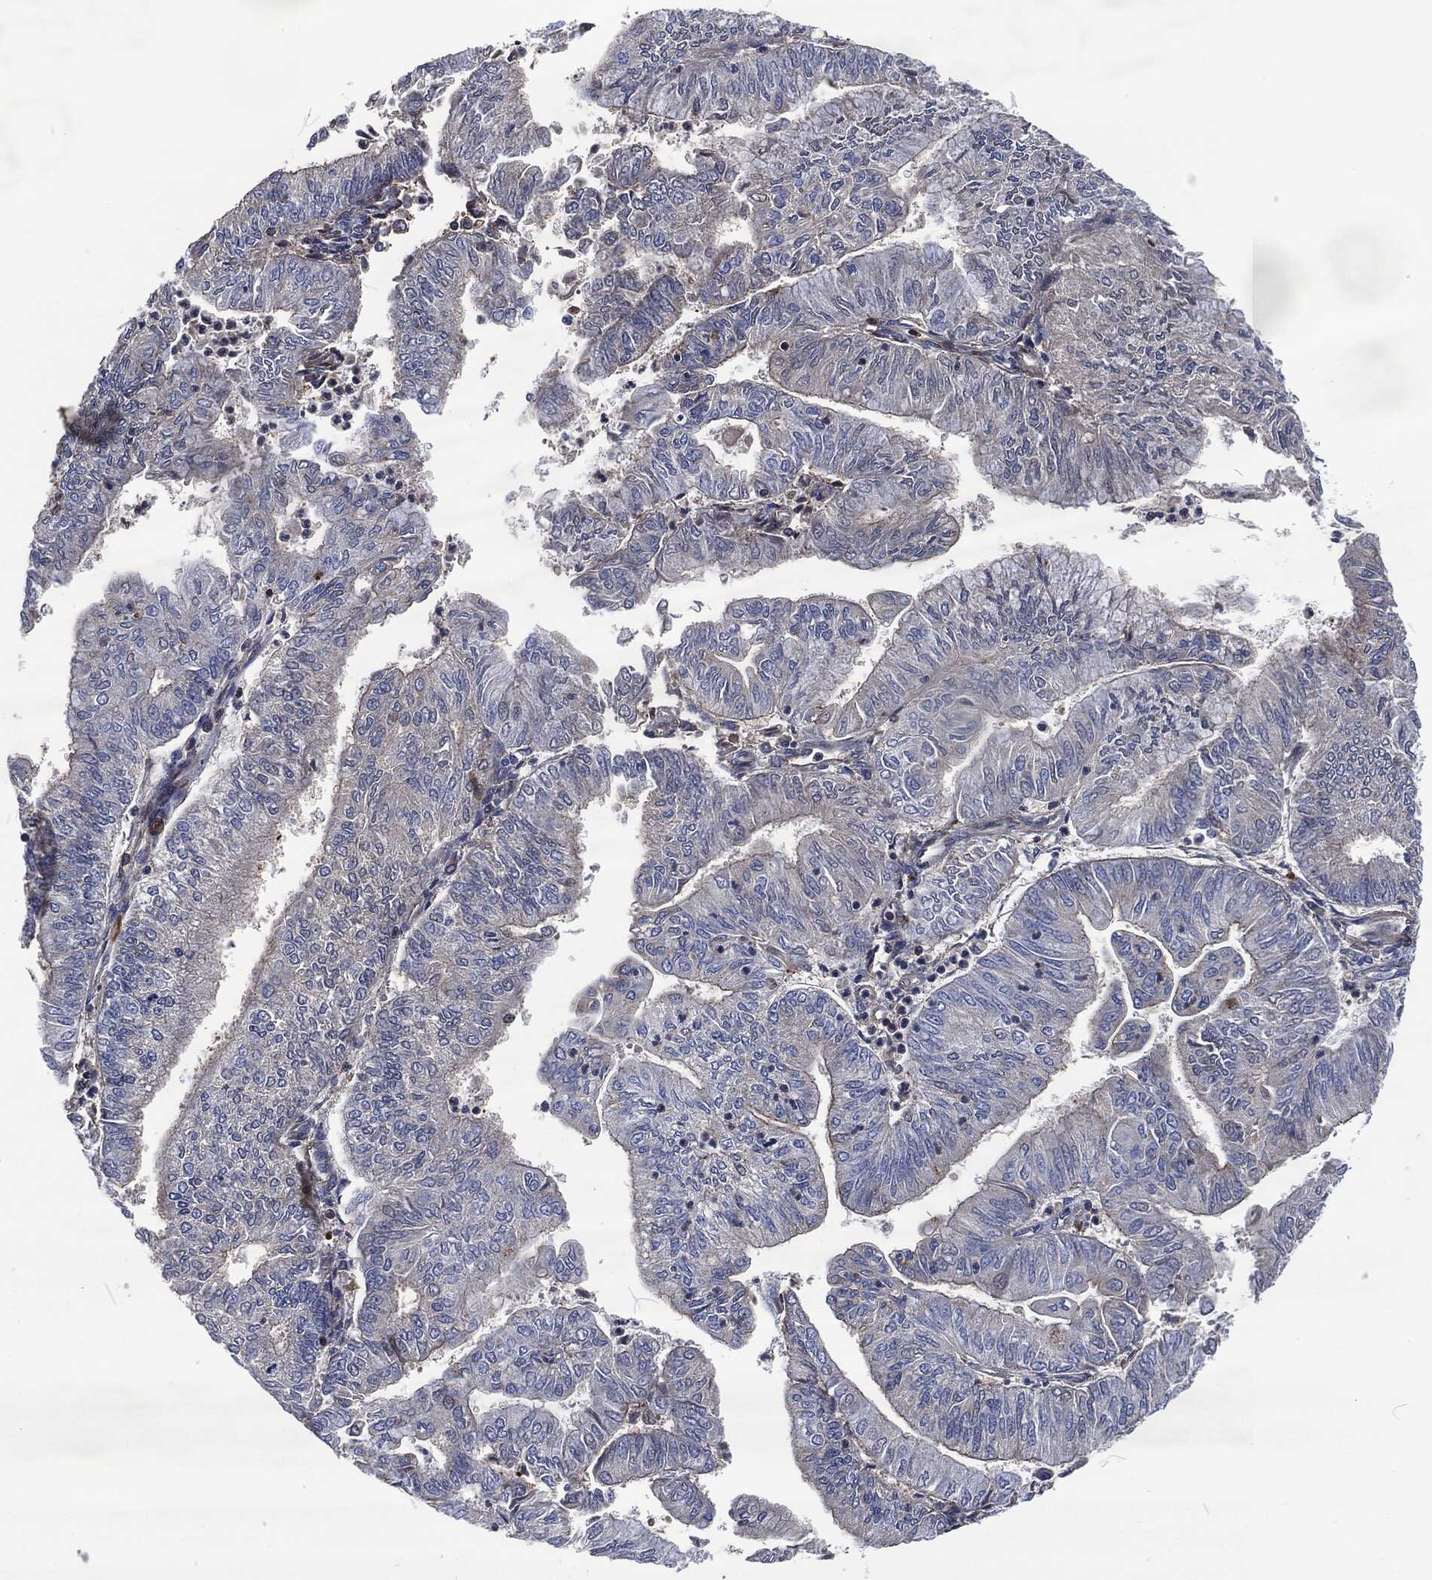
{"staining": {"intensity": "moderate", "quantity": "<25%", "location": "cytoplasmic/membranous"}, "tissue": "endometrial cancer", "cell_type": "Tumor cells", "image_type": "cancer", "snomed": [{"axis": "morphology", "description": "Adenocarcinoma, NOS"}, {"axis": "topography", "description": "Endometrium"}], "caption": "Immunohistochemical staining of human endometrial cancer (adenocarcinoma) reveals low levels of moderate cytoplasmic/membranous expression in about <25% of tumor cells.", "gene": "LGALS9", "patient": {"sex": "female", "age": 59}}